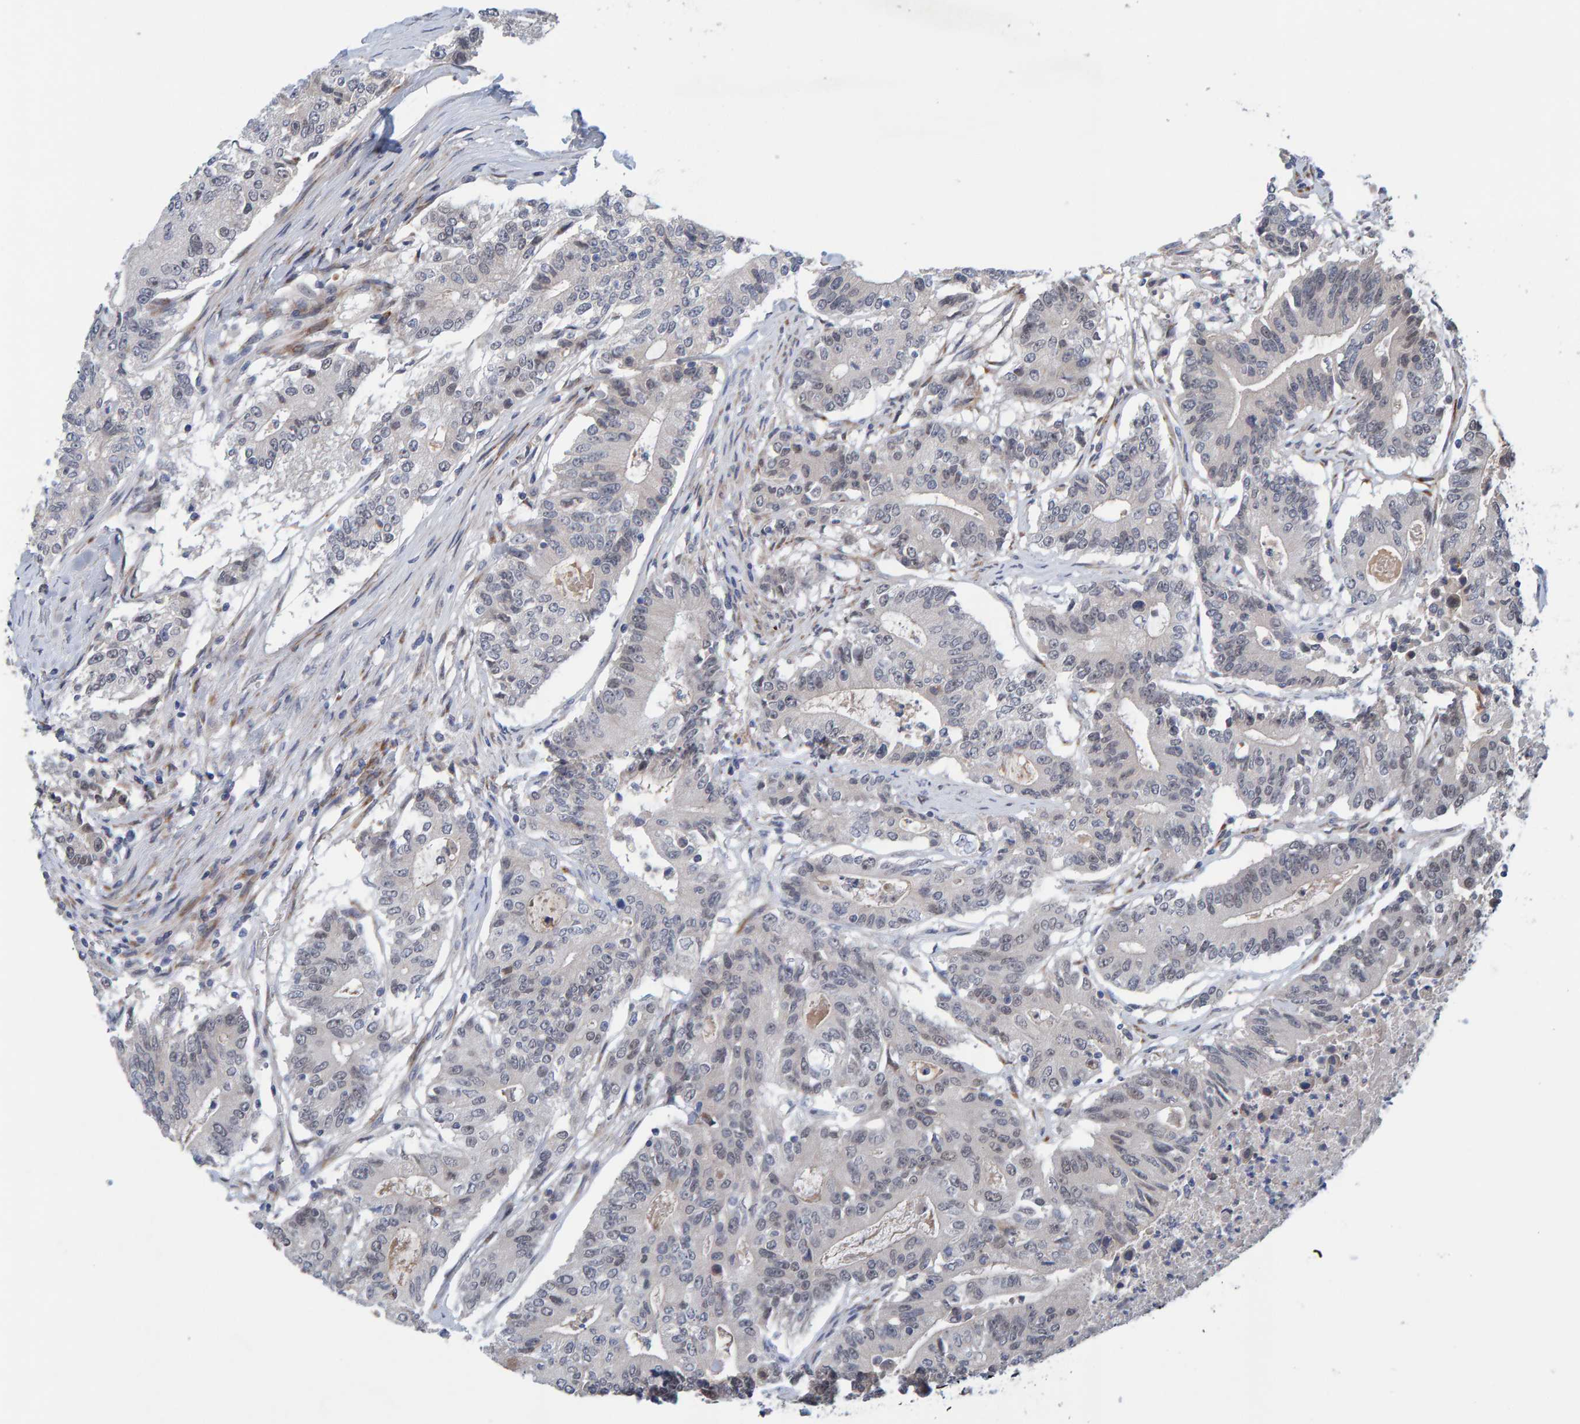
{"staining": {"intensity": "weak", "quantity": "<25%", "location": "nuclear"}, "tissue": "colorectal cancer", "cell_type": "Tumor cells", "image_type": "cancer", "snomed": [{"axis": "morphology", "description": "Adenocarcinoma, NOS"}, {"axis": "topography", "description": "Colon"}], "caption": "IHC histopathology image of colorectal cancer (adenocarcinoma) stained for a protein (brown), which reveals no staining in tumor cells. (DAB (3,3'-diaminobenzidine) immunohistochemistry (IHC) with hematoxylin counter stain).", "gene": "MFSD6L", "patient": {"sex": "female", "age": 77}}